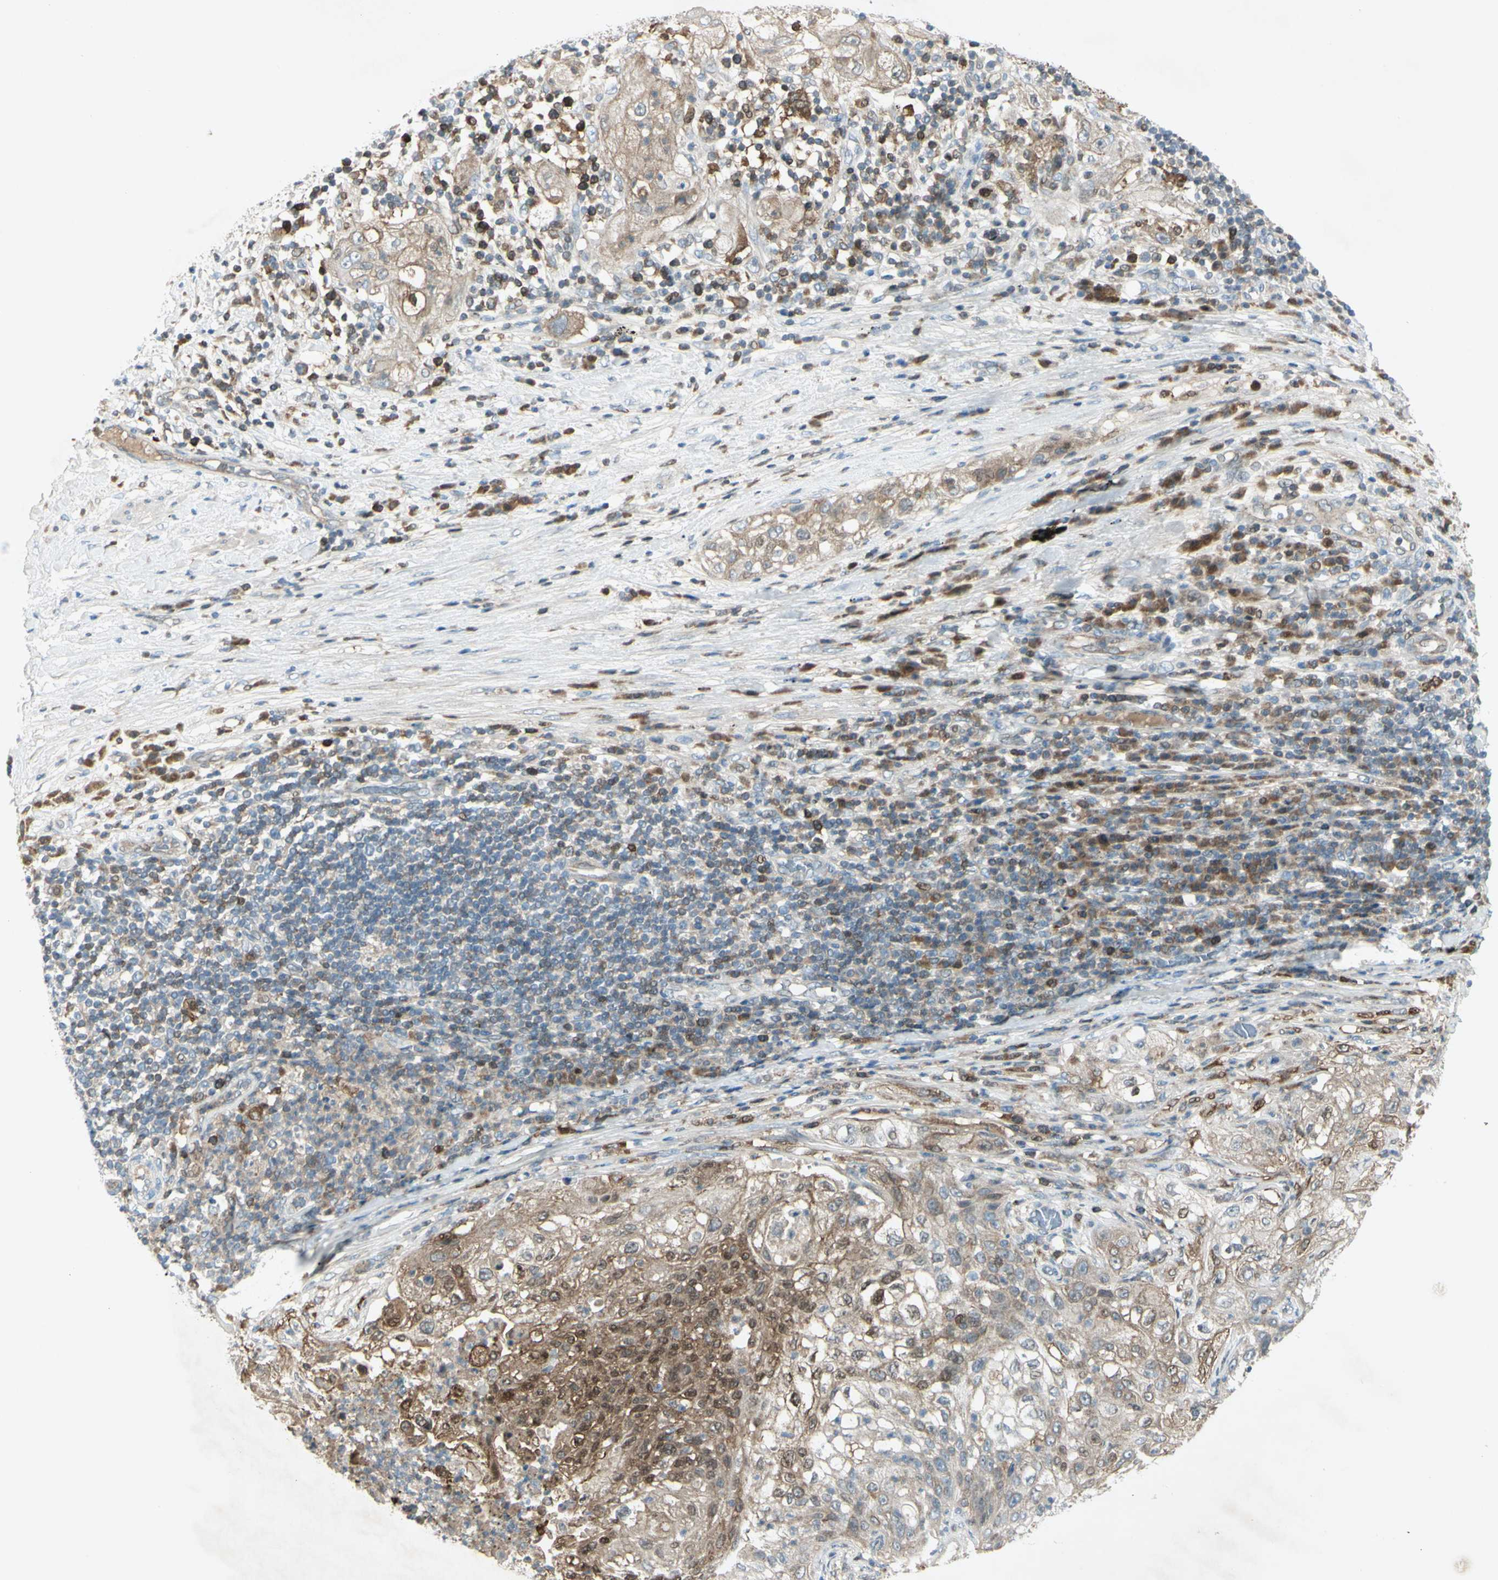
{"staining": {"intensity": "moderate", "quantity": ">75%", "location": "cytoplasmic/membranous"}, "tissue": "lung cancer", "cell_type": "Tumor cells", "image_type": "cancer", "snomed": [{"axis": "morphology", "description": "Inflammation, NOS"}, {"axis": "morphology", "description": "Squamous cell carcinoma, NOS"}, {"axis": "topography", "description": "Lymph node"}, {"axis": "topography", "description": "Soft tissue"}, {"axis": "topography", "description": "Lung"}], "caption": "Moderate cytoplasmic/membranous staining for a protein is identified in approximately >75% of tumor cells of squamous cell carcinoma (lung) using IHC.", "gene": "C1orf159", "patient": {"sex": "male", "age": 66}}